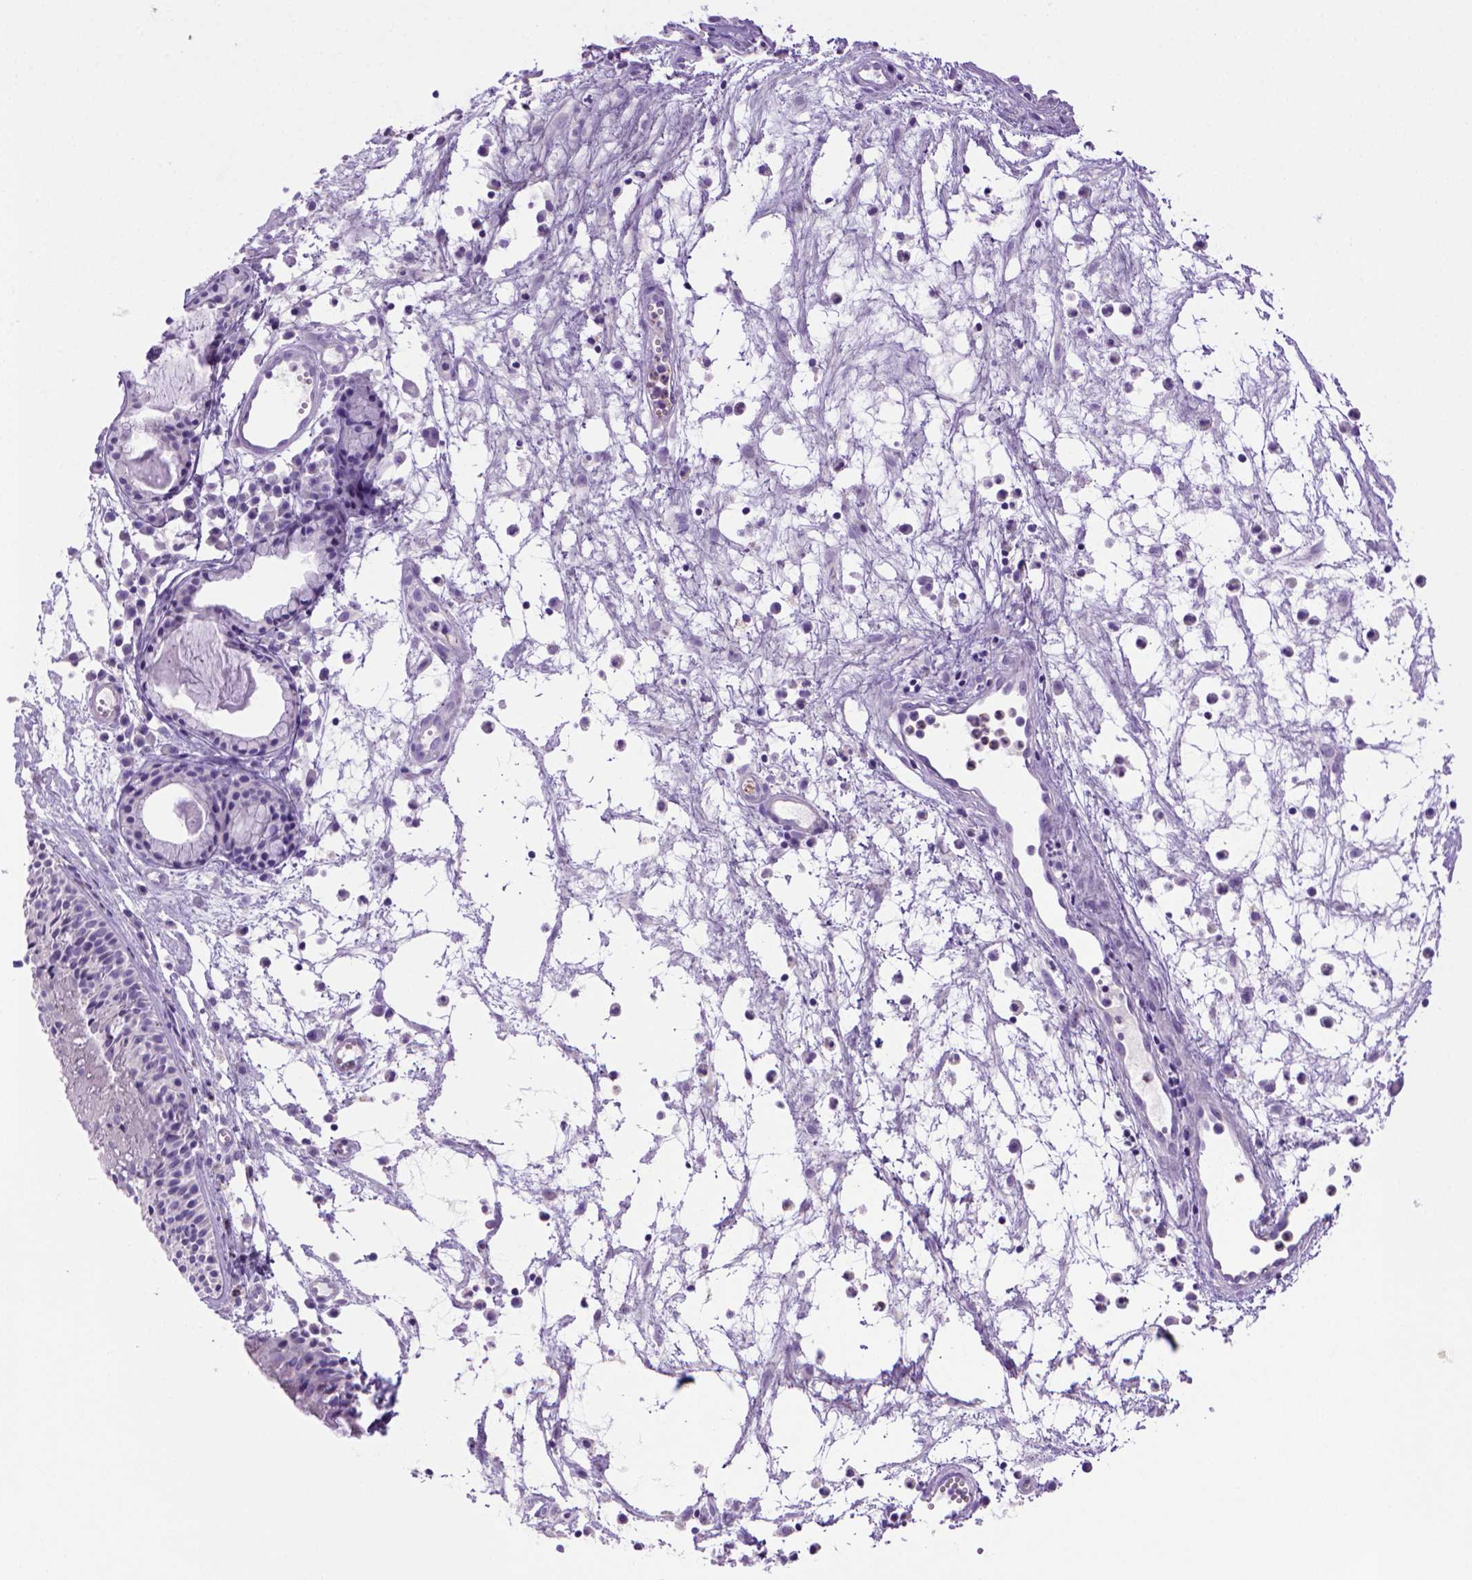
{"staining": {"intensity": "negative", "quantity": "none", "location": "none"}, "tissue": "nasopharynx", "cell_type": "Respiratory epithelial cells", "image_type": "normal", "snomed": [{"axis": "morphology", "description": "Normal tissue, NOS"}, {"axis": "topography", "description": "Nasopharynx"}], "caption": "Immunohistochemistry (IHC) image of benign nasopharynx: human nasopharynx stained with DAB demonstrates no significant protein staining in respiratory epithelial cells. Brightfield microscopy of IHC stained with DAB (brown) and hematoxylin (blue), captured at high magnification.", "gene": "BAAT", "patient": {"sex": "male", "age": 31}}